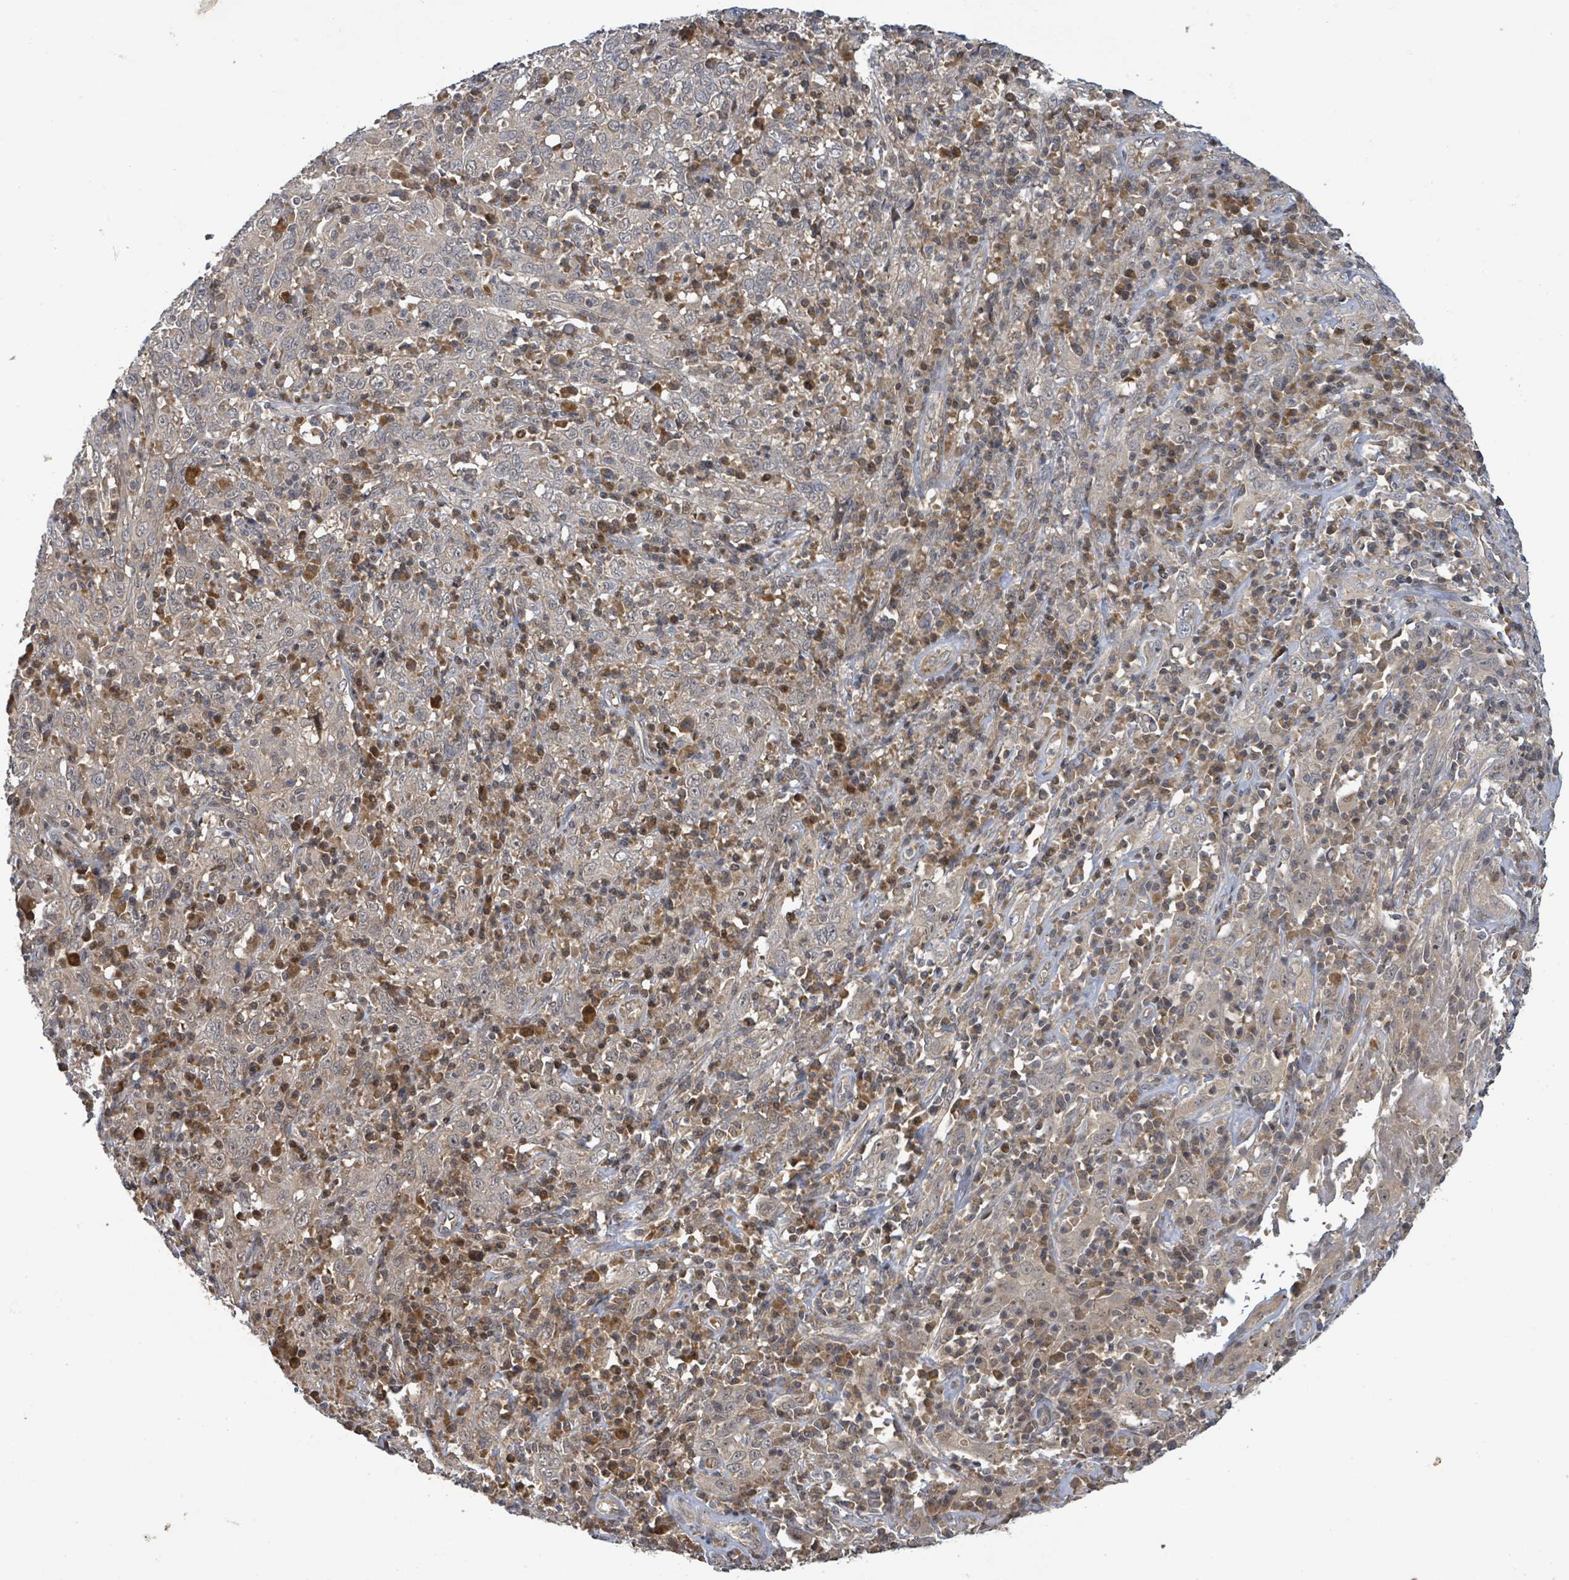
{"staining": {"intensity": "negative", "quantity": "none", "location": "none"}, "tissue": "cervical cancer", "cell_type": "Tumor cells", "image_type": "cancer", "snomed": [{"axis": "morphology", "description": "Squamous cell carcinoma, NOS"}, {"axis": "topography", "description": "Cervix"}], "caption": "Tumor cells are negative for brown protein staining in cervical squamous cell carcinoma.", "gene": "ITGA11", "patient": {"sex": "female", "age": 46}}